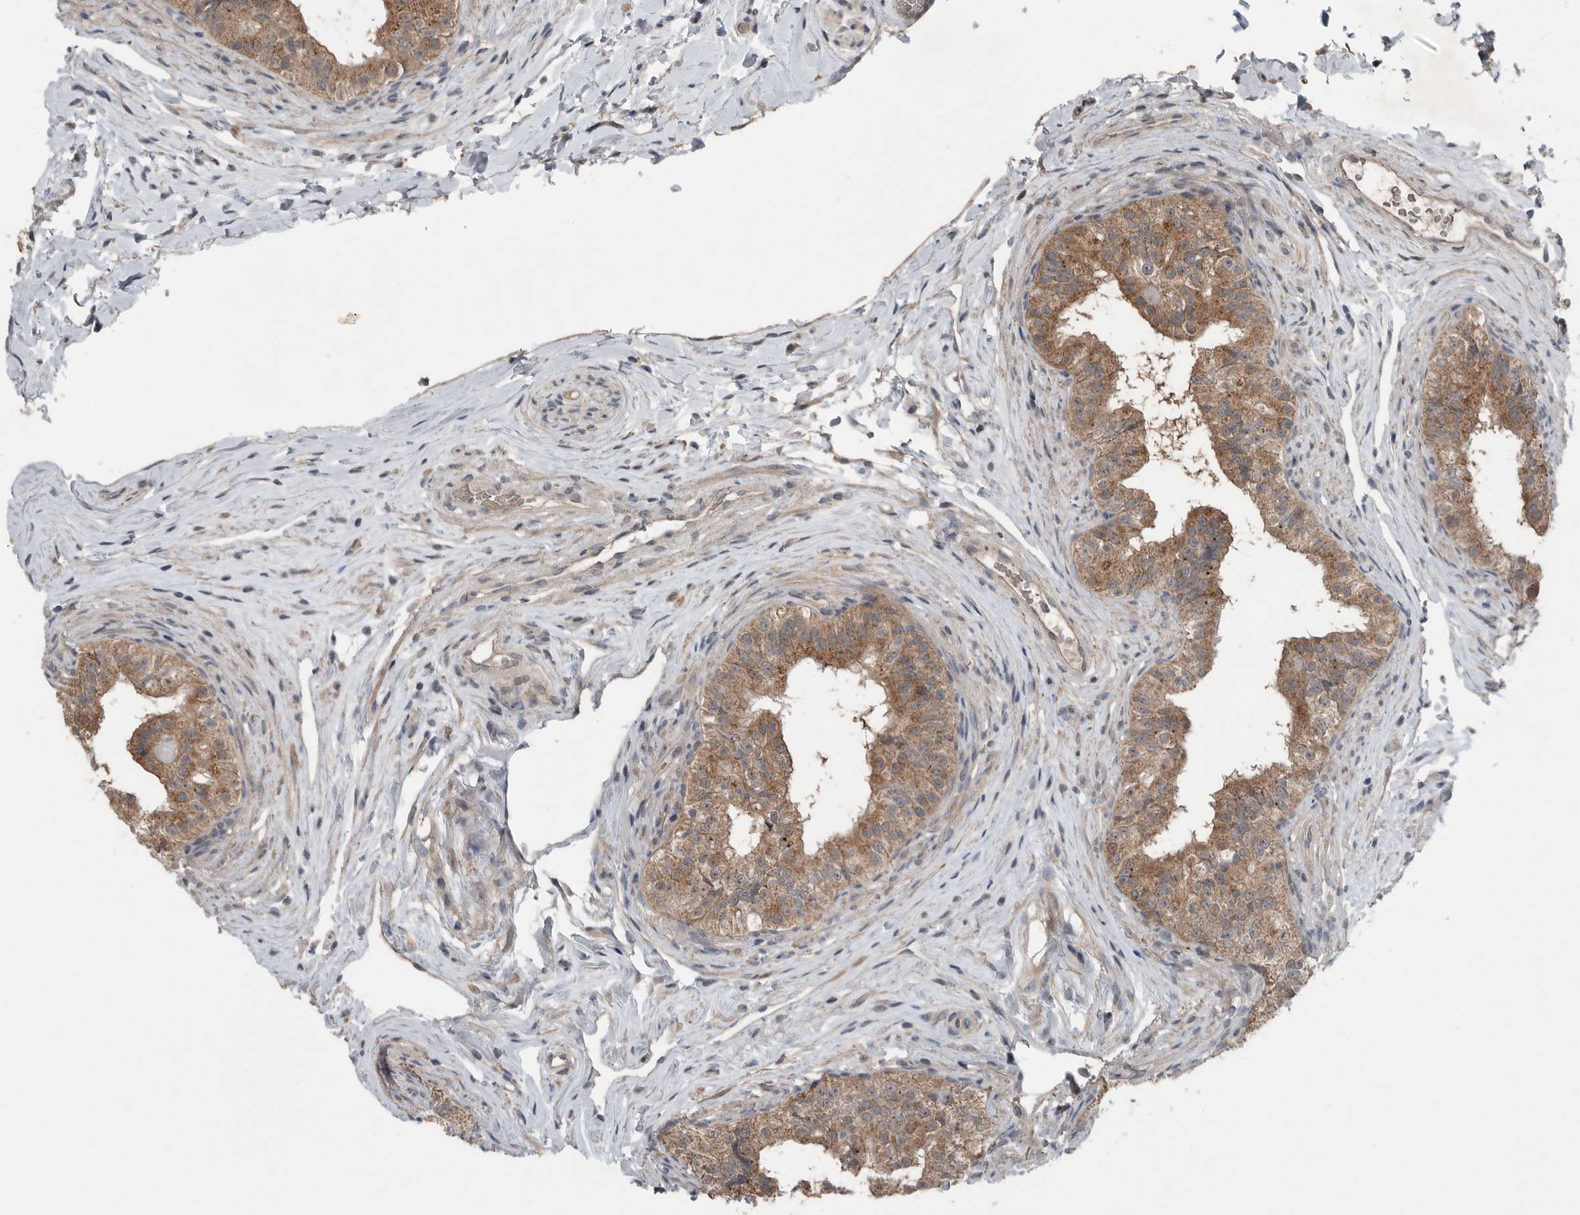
{"staining": {"intensity": "moderate", "quantity": "25%-75%", "location": "cytoplasmic/membranous"}, "tissue": "epididymis", "cell_type": "Glandular cells", "image_type": "normal", "snomed": [{"axis": "morphology", "description": "Normal tissue, NOS"}, {"axis": "topography", "description": "Epididymis"}], "caption": "Glandular cells display medium levels of moderate cytoplasmic/membranous staining in approximately 25%-75% of cells in benign epididymis.", "gene": "SCP2", "patient": {"sex": "male", "age": 49}}